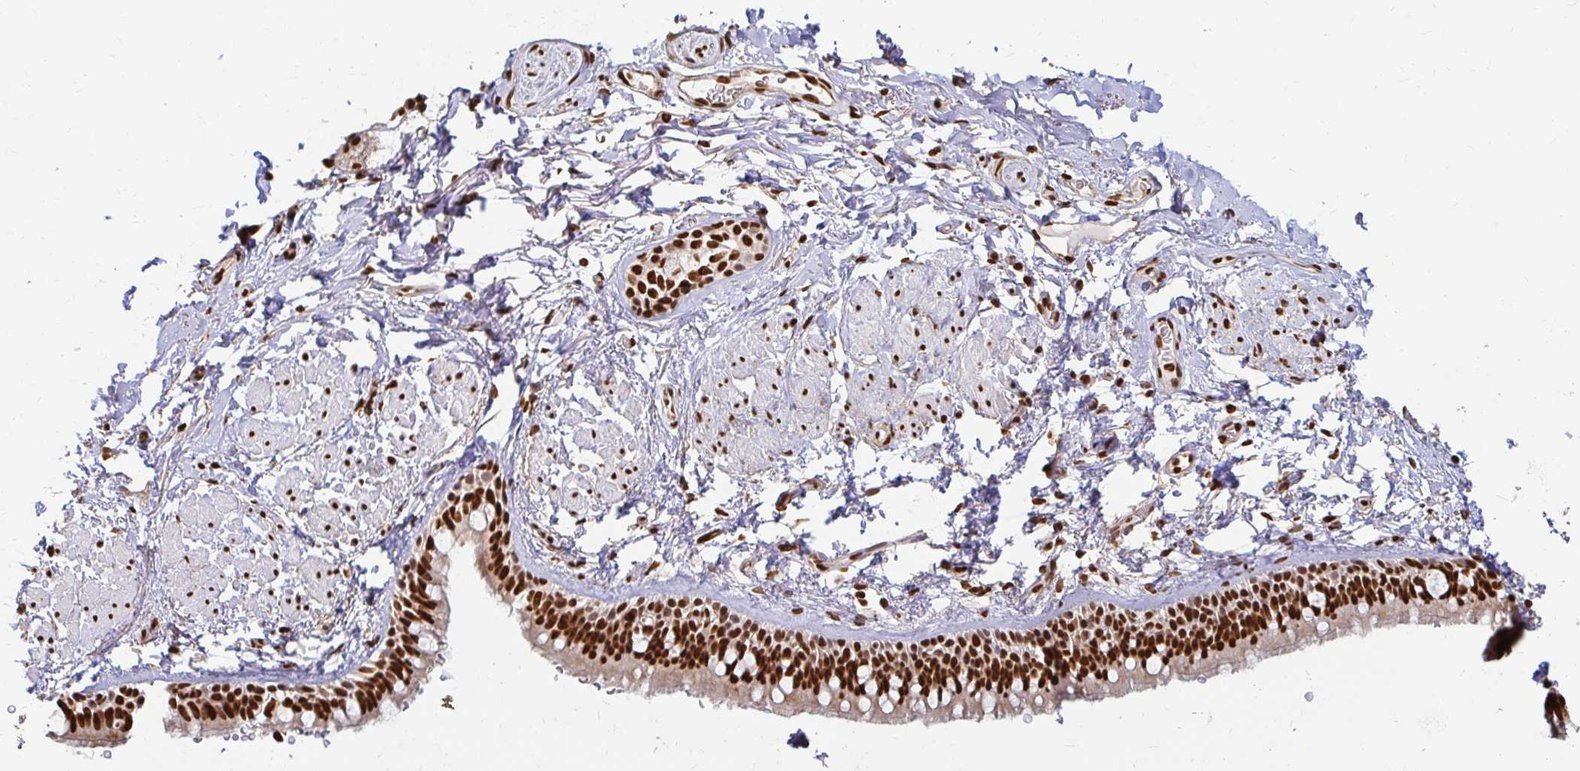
{"staining": {"intensity": "strong", "quantity": ">75%", "location": "nuclear"}, "tissue": "bronchus", "cell_type": "Respiratory epithelial cells", "image_type": "normal", "snomed": [{"axis": "morphology", "description": "Normal tissue, NOS"}, {"axis": "topography", "description": "Lymph node"}, {"axis": "topography", "description": "Cartilage tissue"}, {"axis": "topography", "description": "Bronchus"}], "caption": "DAB immunohistochemical staining of unremarkable human bronchus demonstrates strong nuclear protein staining in approximately >75% of respiratory epithelial cells.", "gene": "HNRNPU", "patient": {"sex": "female", "age": 70}}